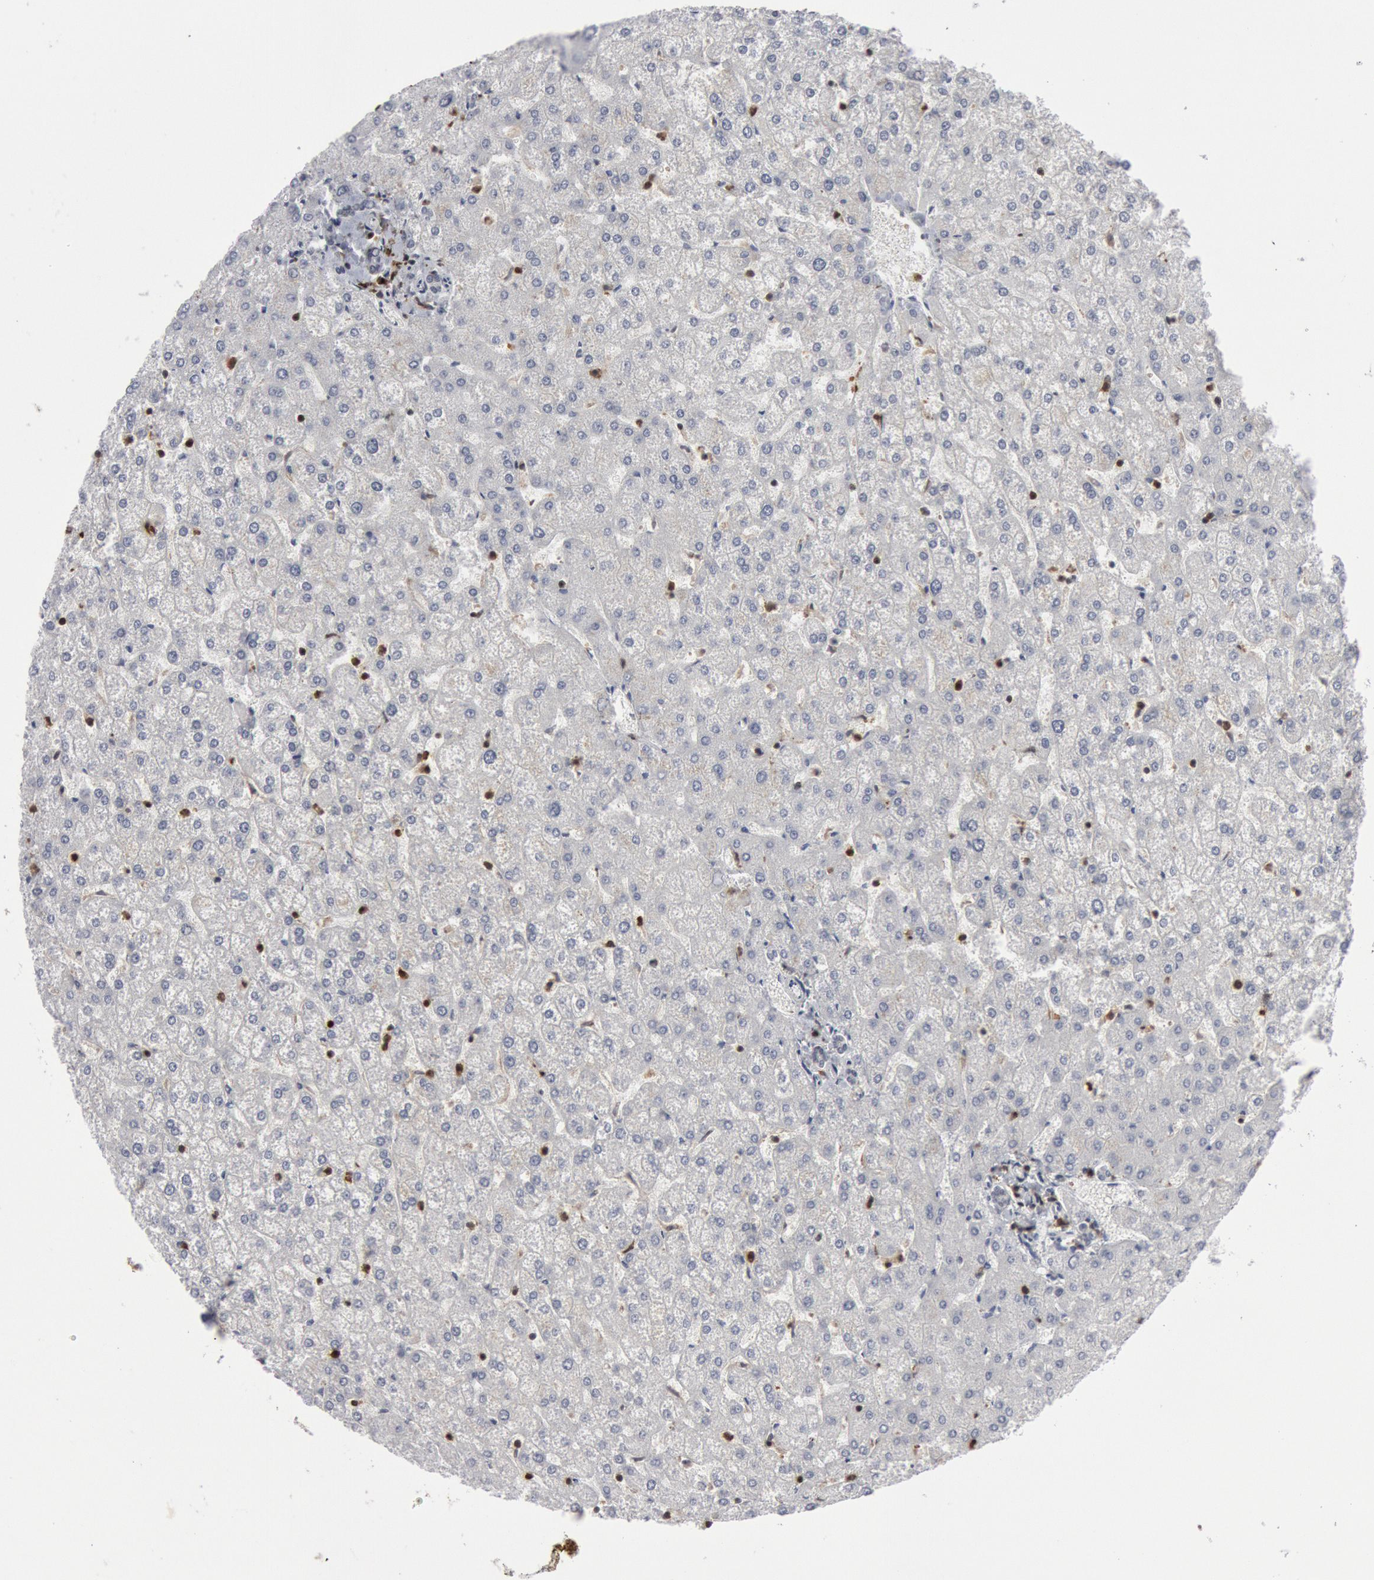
{"staining": {"intensity": "negative", "quantity": "none", "location": "none"}, "tissue": "liver", "cell_type": "Cholangiocytes", "image_type": "normal", "snomed": [{"axis": "morphology", "description": "Normal tissue, NOS"}, {"axis": "topography", "description": "Liver"}], "caption": "An immunohistochemistry micrograph of normal liver is shown. There is no staining in cholangiocytes of liver.", "gene": "PTPN6", "patient": {"sex": "female", "age": 32}}